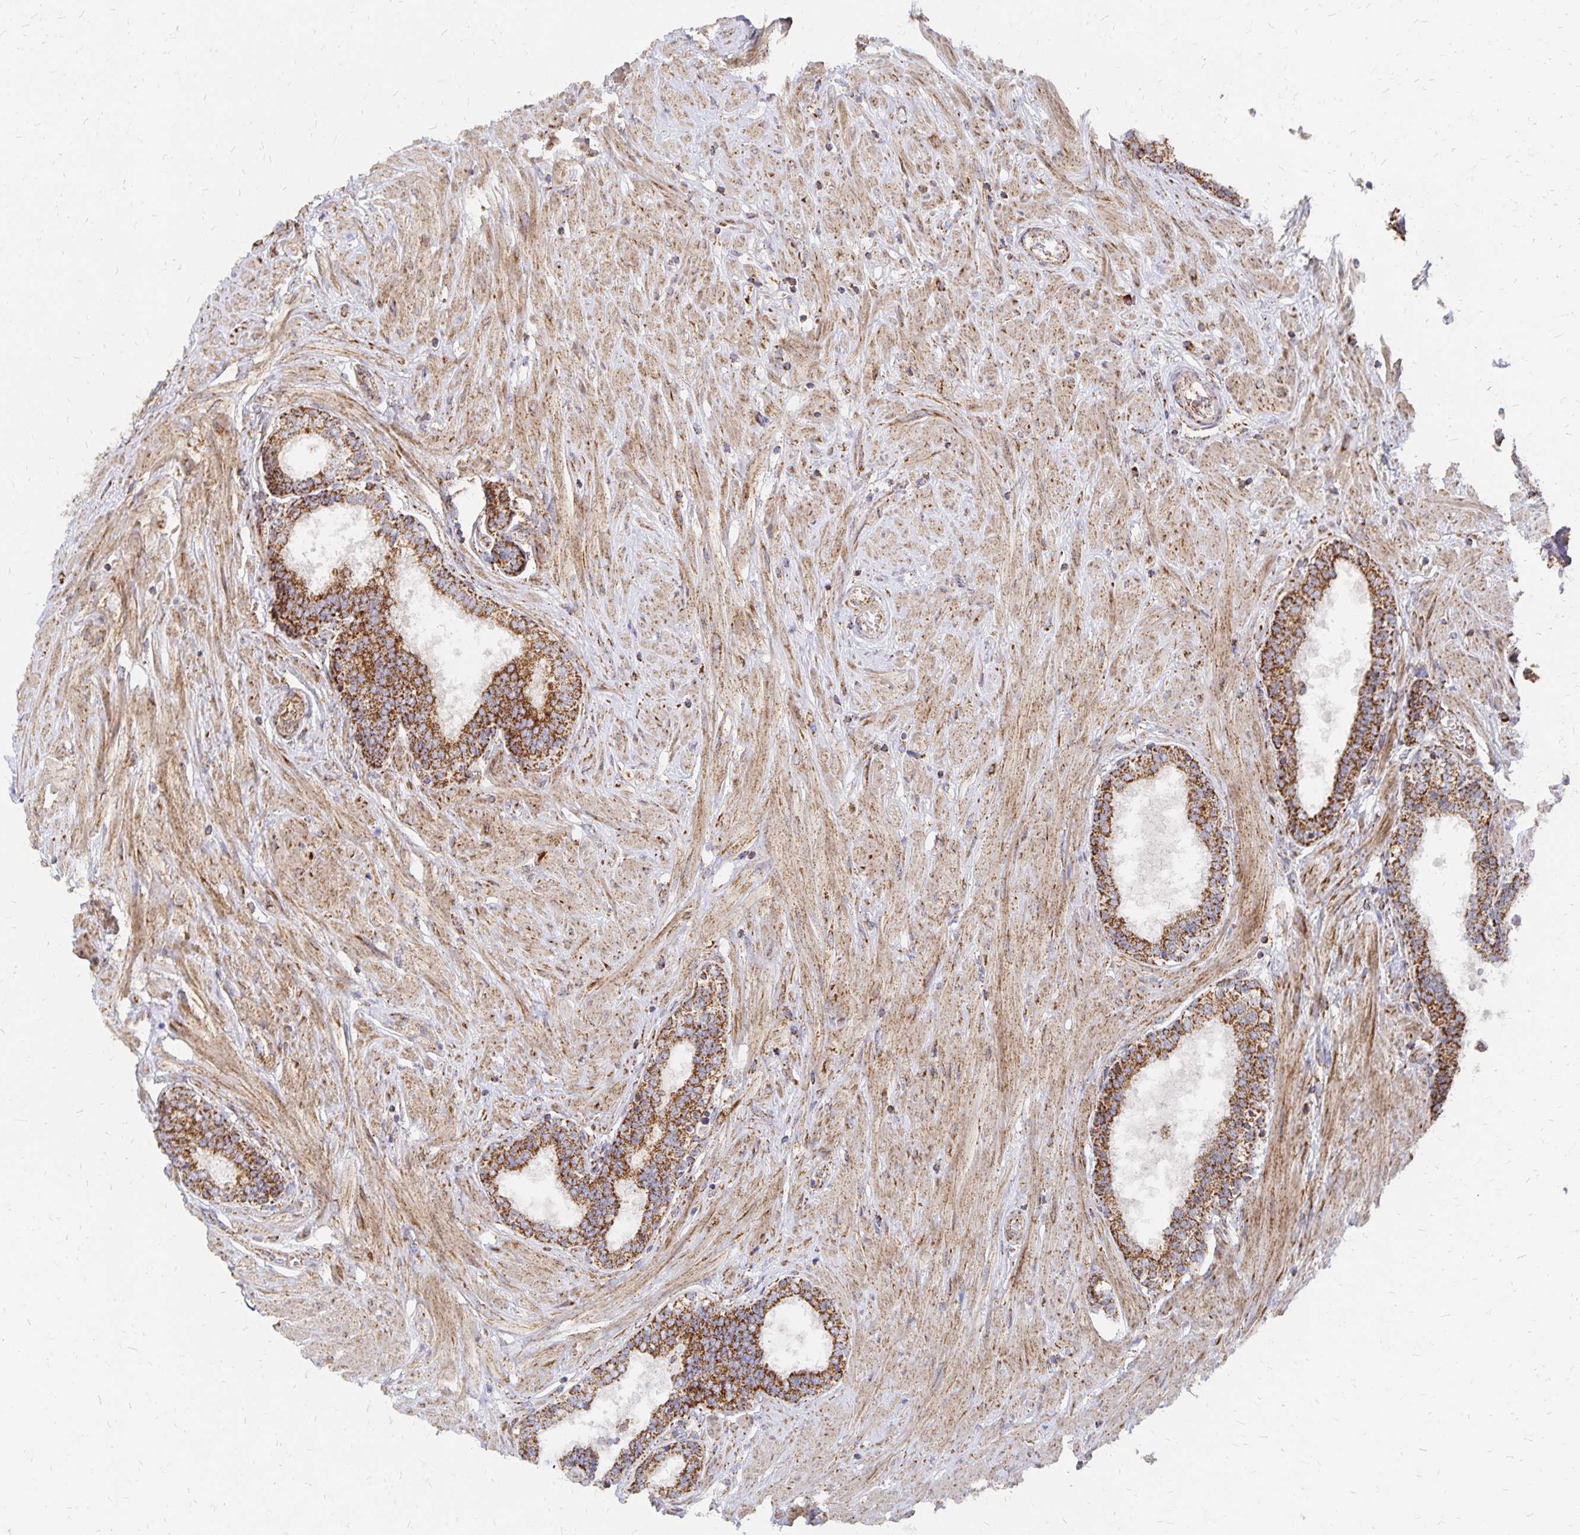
{"staining": {"intensity": "strong", "quantity": ">75%", "location": "cytoplasmic/membranous"}, "tissue": "prostate", "cell_type": "Glandular cells", "image_type": "normal", "snomed": [{"axis": "morphology", "description": "Normal tissue, NOS"}, {"axis": "topography", "description": "Prostate"}], "caption": "Glandular cells display strong cytoplasmic/membranous expression in approximately >75% of cells in benign prostate.", "gene": "STOML2", "patient": {"sex": "male", "age": 55}}